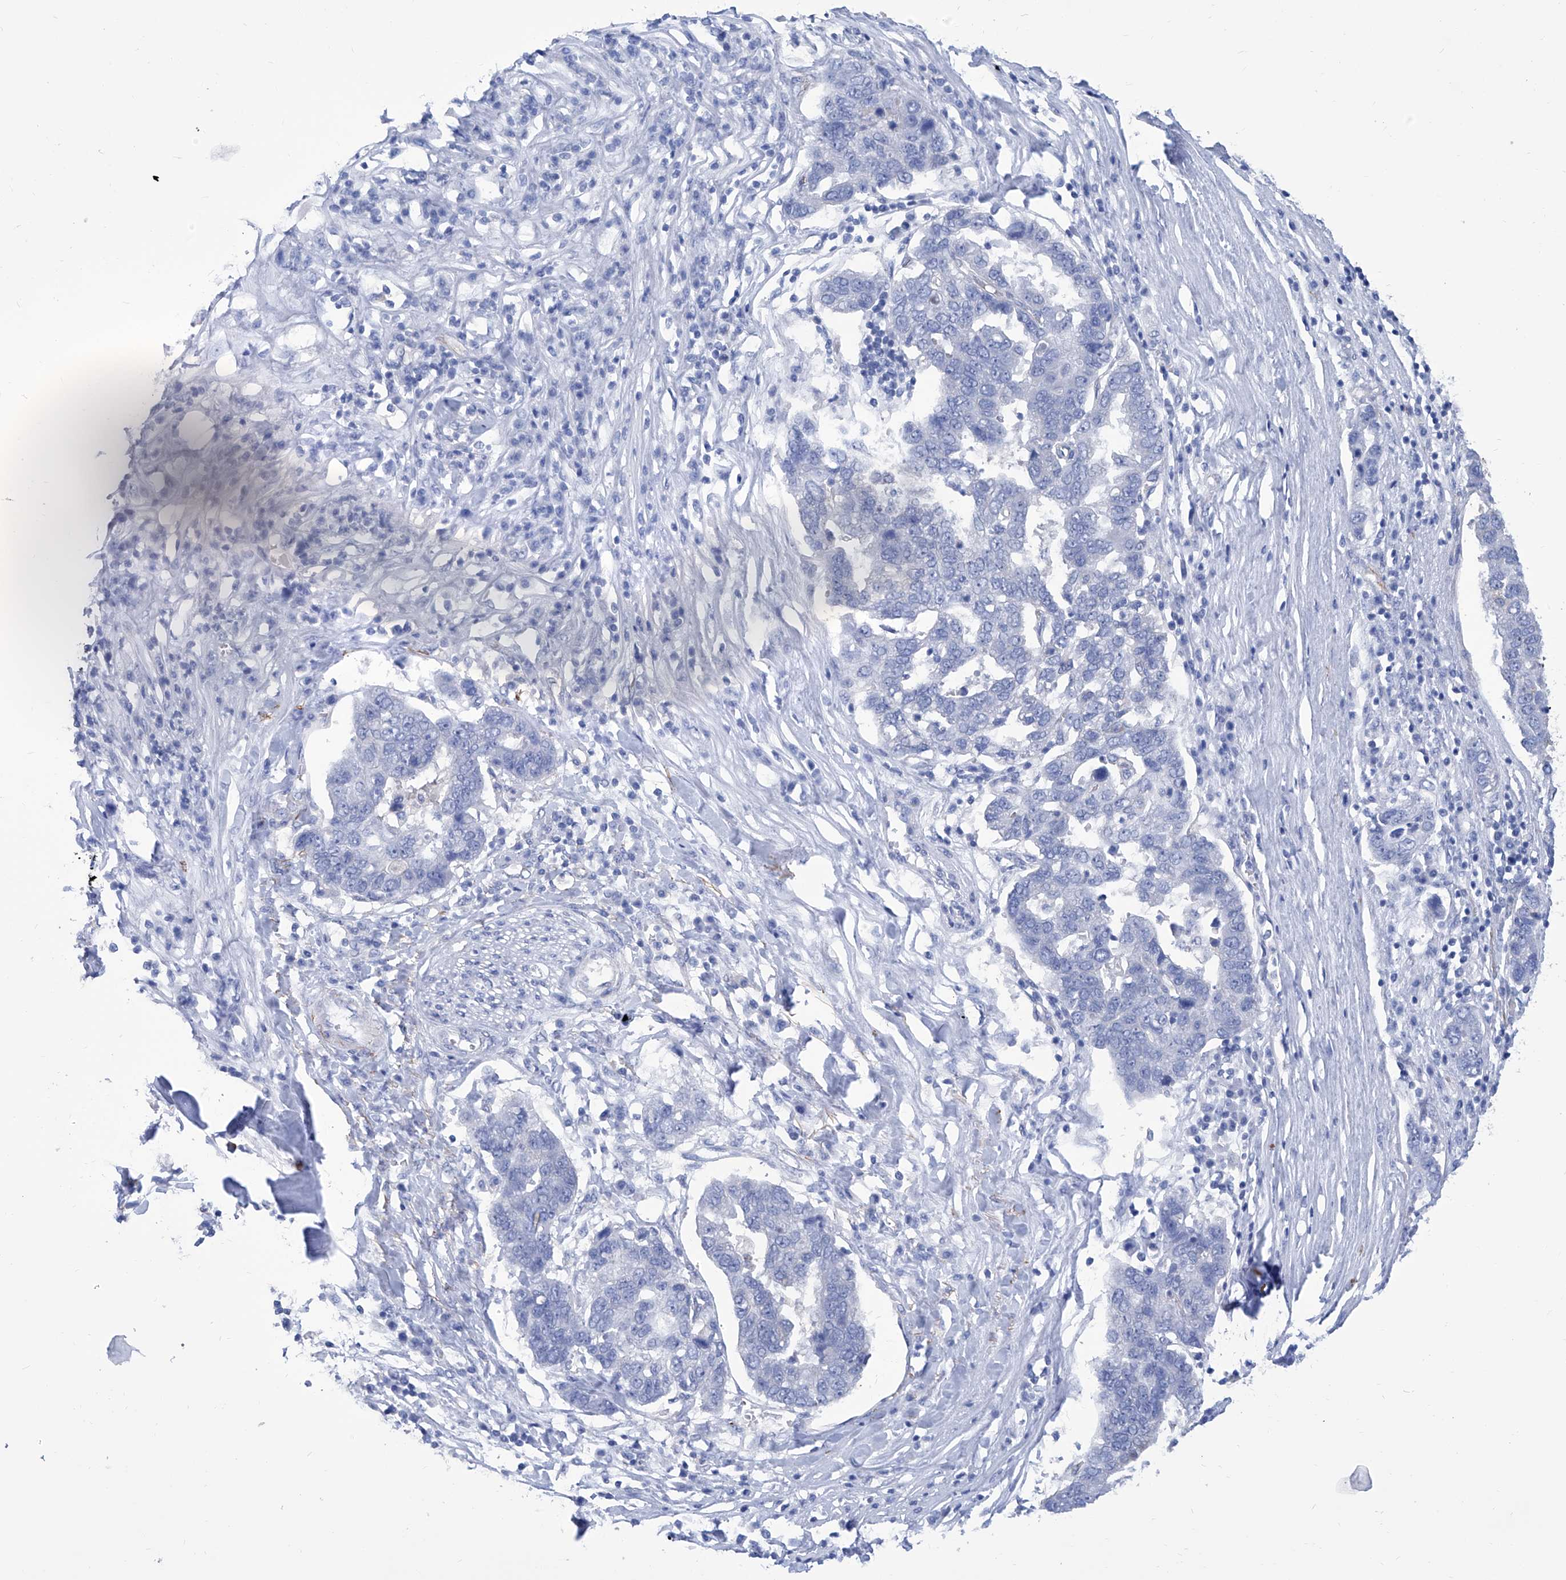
{"staining": {"intensity": "negative", "quantity": "none", "location": "none"}, "tissue": "pancreatic cancer", "cell_type": "Tumor cells", "image_type": "cancer", "snomed": [{"axis": "morphology", "description": "Adenocarcinoma, NOS"}, {"axis": "topography", "description": "Pancreas"}], "caption": "Human pancreatic cancer stained for a protein using immunohistochemistry shows no staining in tumor cells.", "gene": "SMS", "patient": {"sex": "female", "age": 61}}